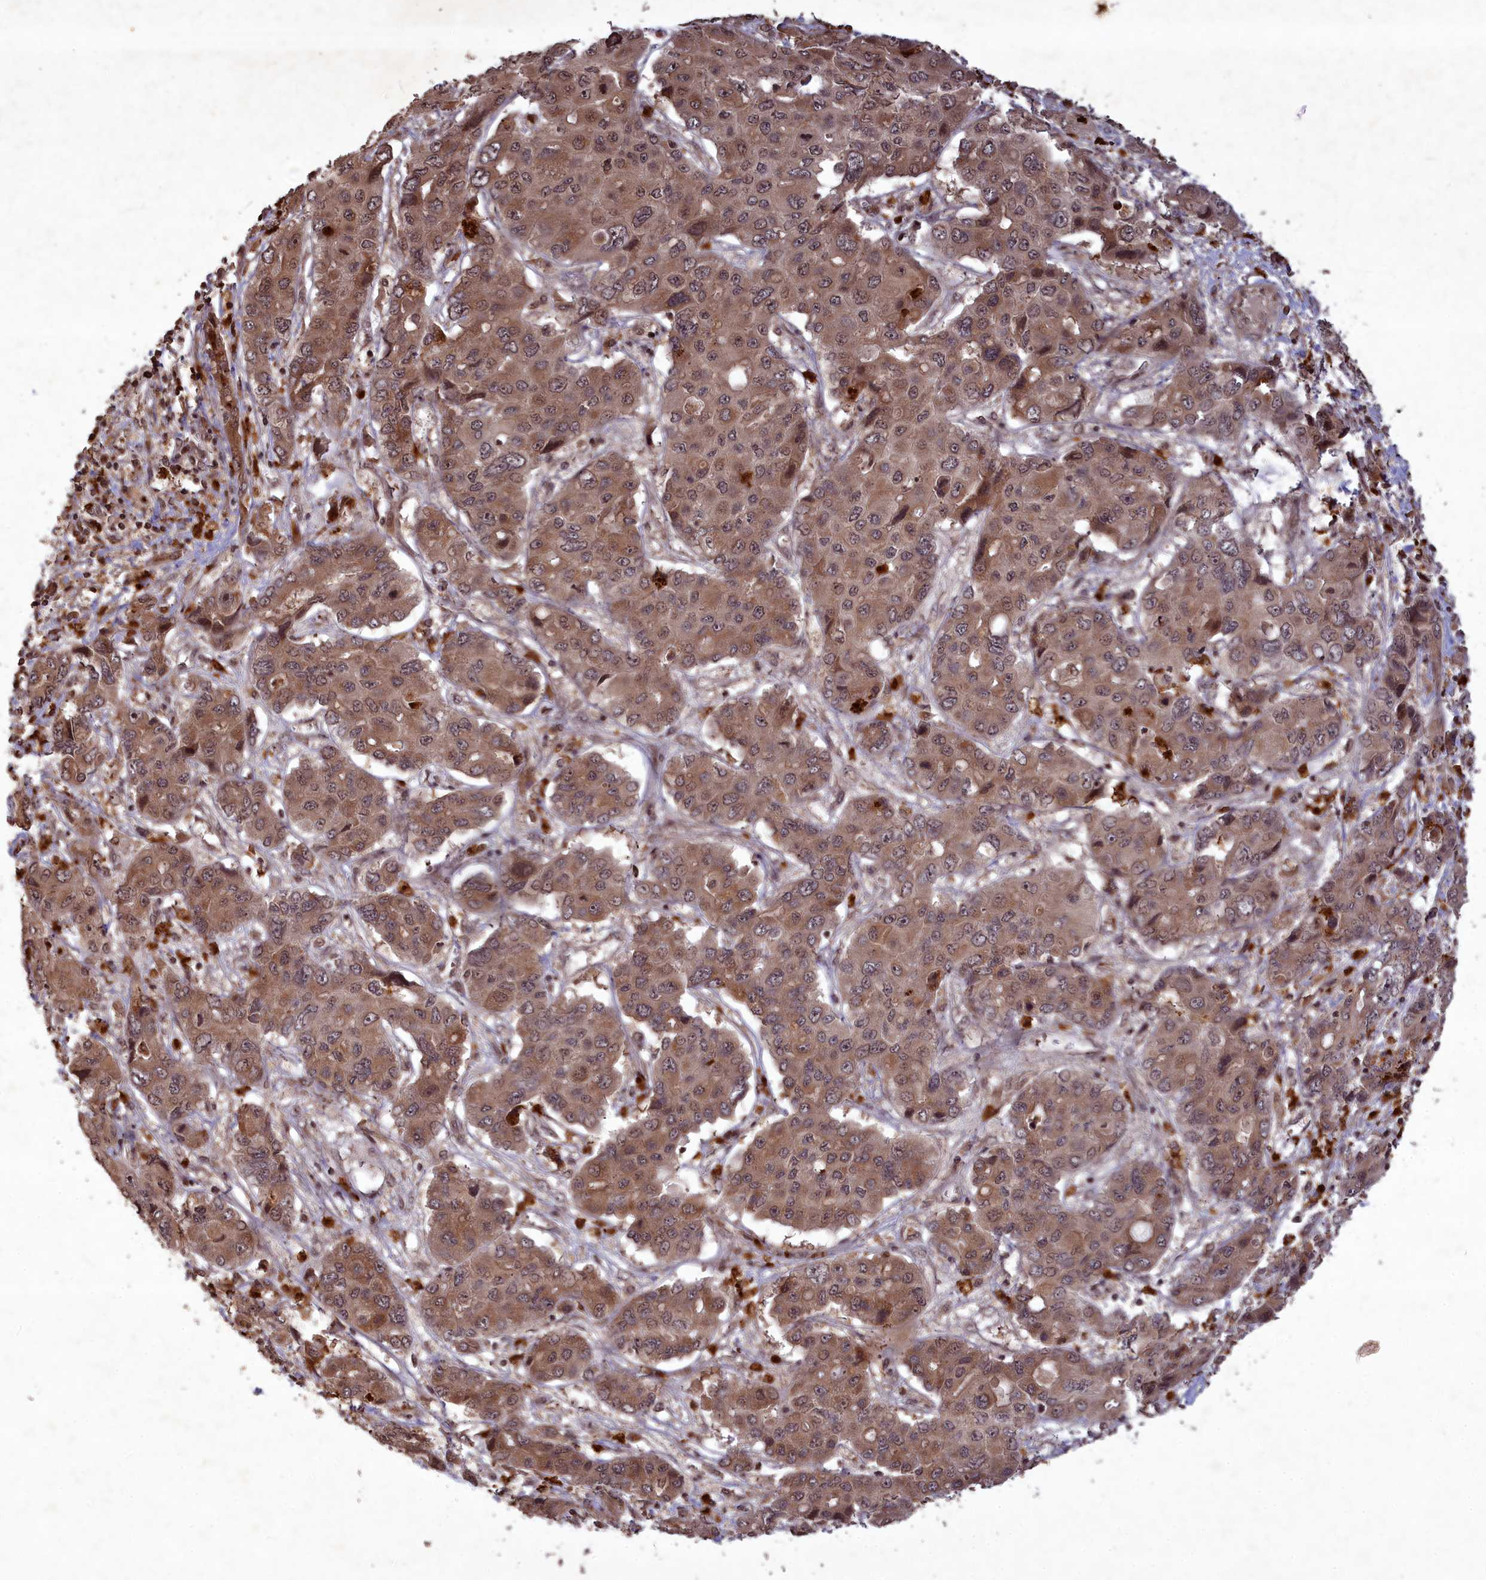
{"staining": {"intensity": "weak", "quantity": ">75%", "location": "cytoplasmic/membranous,nuclear"}, "tissue": "liver cancer", "cell_type": "Tumor cells", "image_type": "cancer", "snomed": [{"axis": "morphology", "description": "Cholangiocarcinoma"}, {"axis": "topography", "description": "Liver"}], "caption": "This is an image of immunohistochemistry (IHC) staining of liver cholangiocarcinoma, which shows weak positivity in the cytoplasmic/membranous and nuclear of tumor cells.", "gene": "SRMS", "patient": {"sex": "male", "age": 67}}